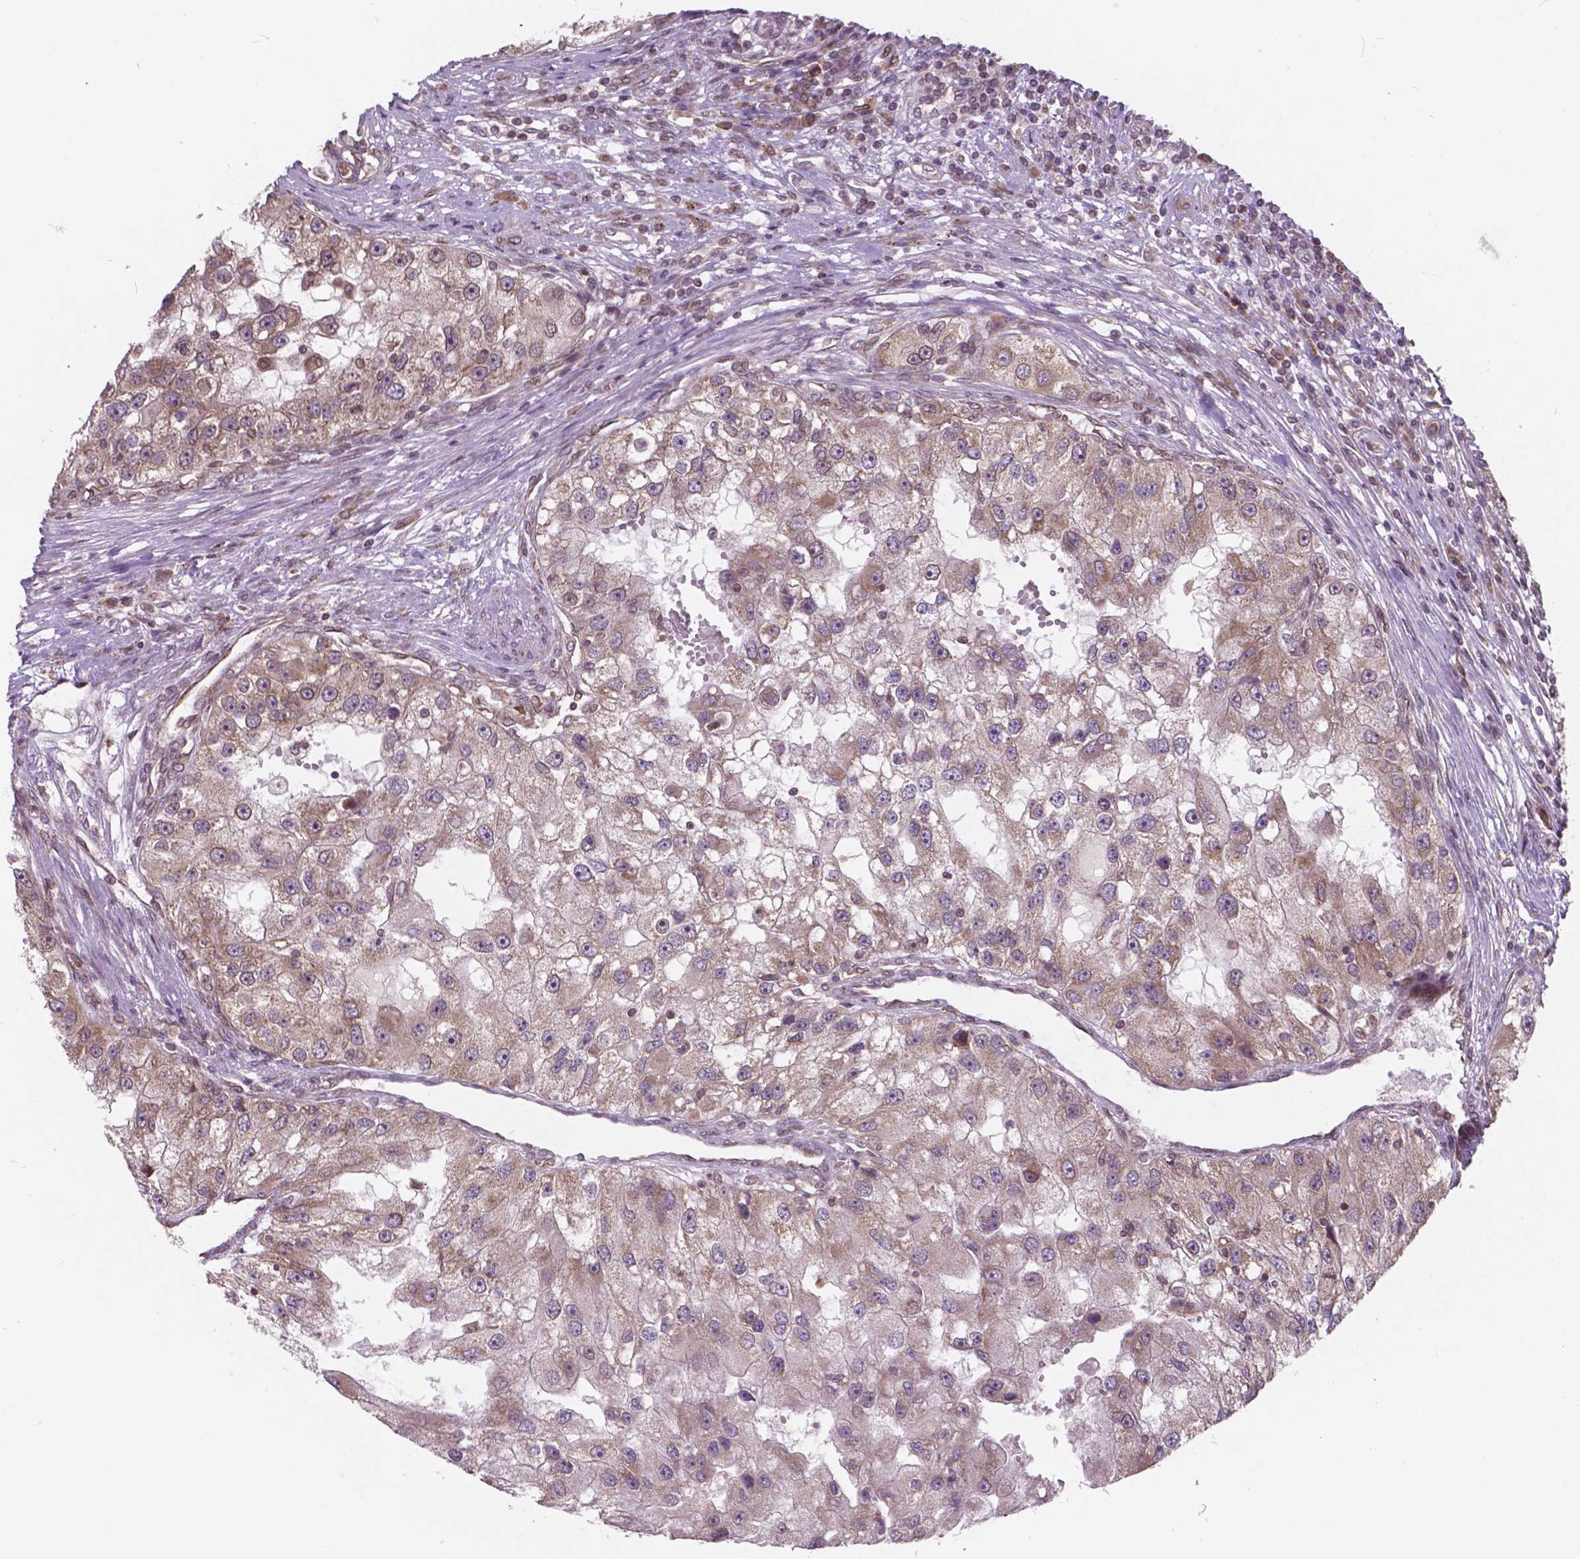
{"staining": {"intensity": "weak", "quantity": "<25%", "location": "cytoplasmic/membranous,nuclear"}, "tissue": "renal cancer", "cell_type": "Tumor cells", "image_type": "cancer", "snomed": [{"axis": "morphology", "description": "Adenocarcinoma, NOS"}, {"axis": "topography", "description": "Kidney"}], "caption": "Renal cancer was stained to show a protein in brown. There is no significant expression in tumor cells.", "gene": "MRPL33", "patient": {"sex": "male", "age": 63}}